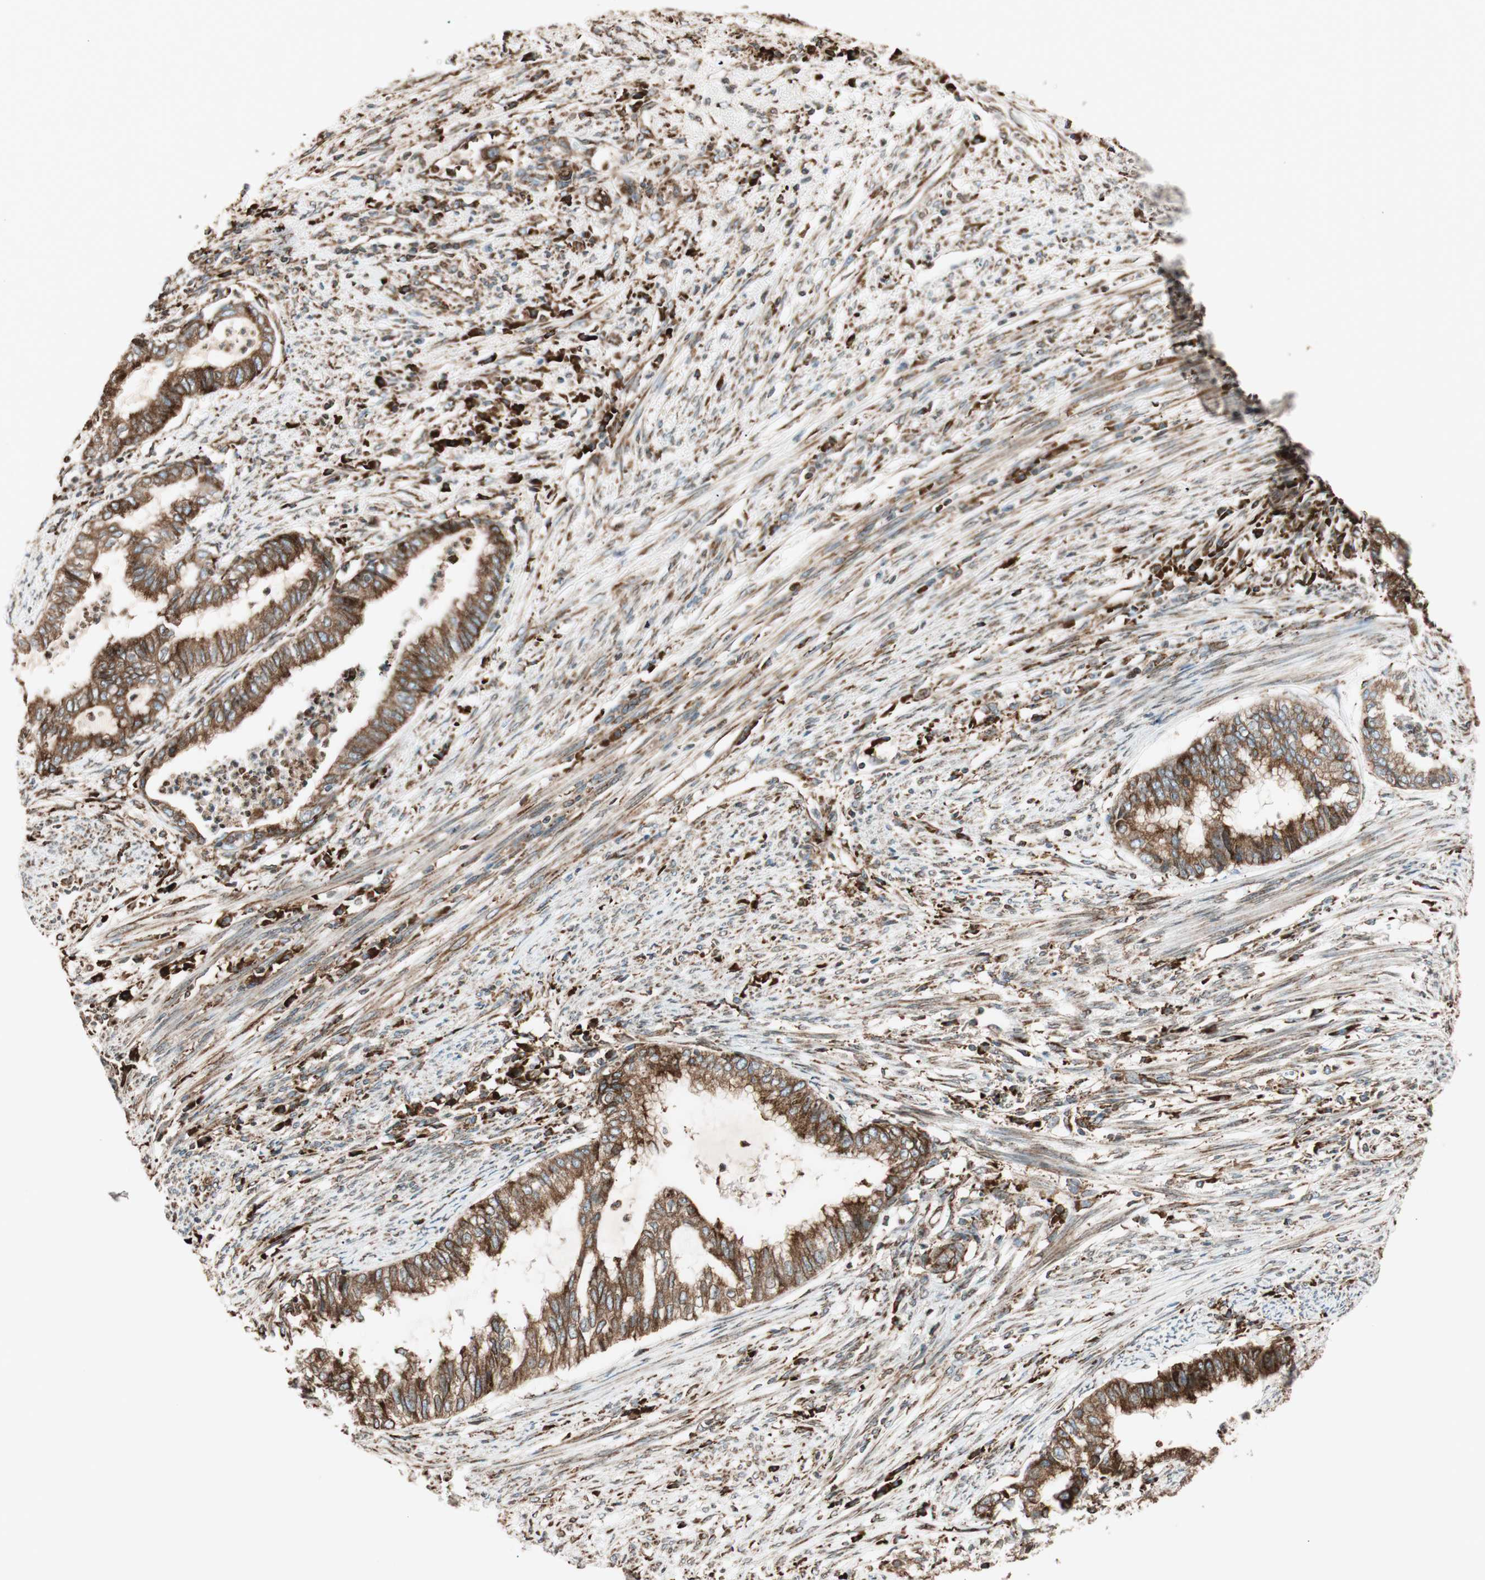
{"staining": {"intensity": "strong", "quantity": ">75%", "location": "cytoplasmic/membranous"}, "tissue": "endometrial cancer", "cell_type": "Tumor cells", "image_type": "cancer", "snomed": [{"axis": "morphology", "description": "Adenocarcinoma, NOS"}, {"axis": "topography", "description": "Endometrium"}], "caption": "Protein staining displays strong cytoplasmic/membranous positivity in approximately >75% of tumor cells in endometrial cancer (adenocarcinoma).", "gene": "PRKCSH", "patient": {"sex": "female", "age": 79}}